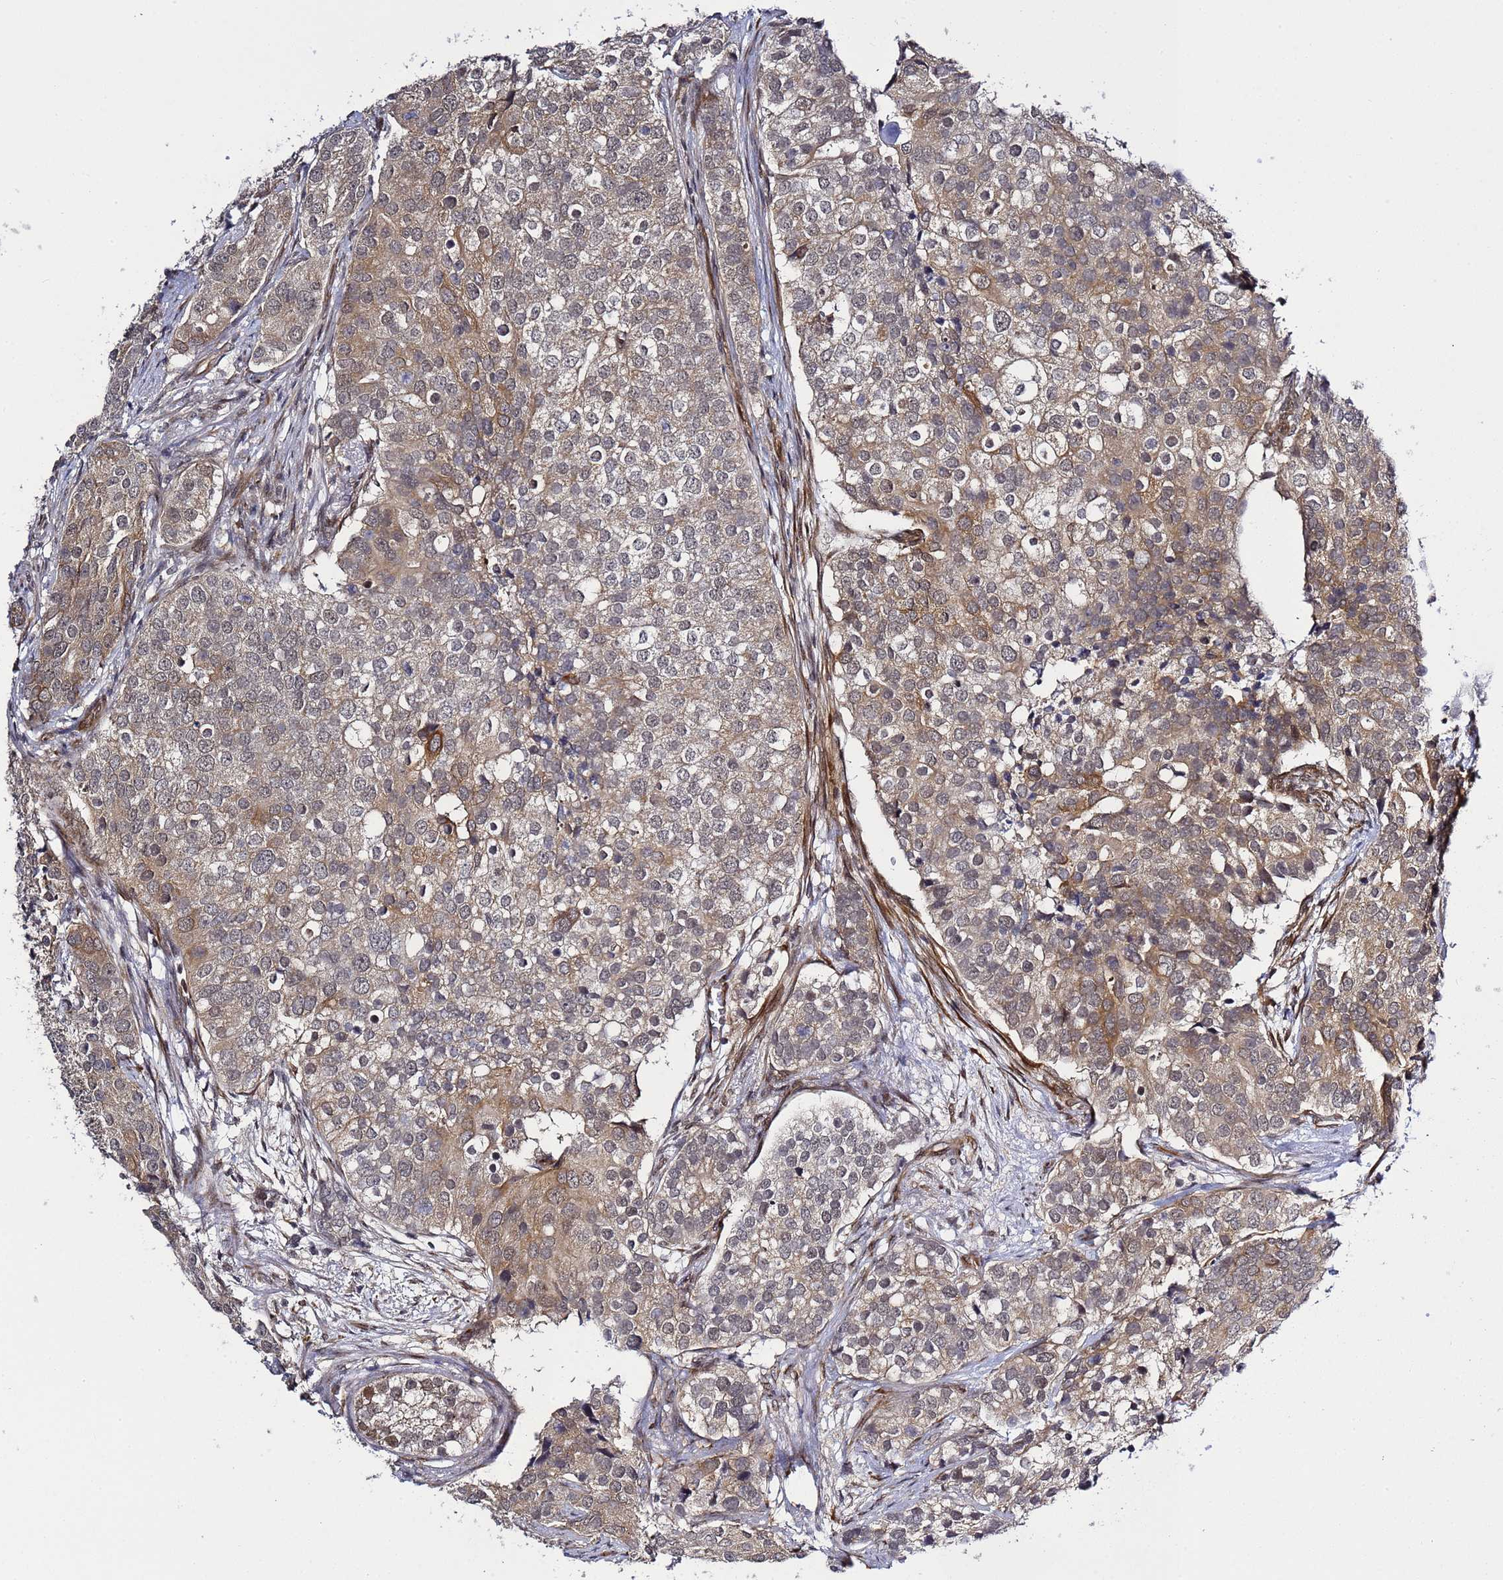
{"staining": {"intensity": "moderate", "quantity": ">75%", "location": "cytoplasmic/membranous"}, "tissue": "prostate cancer", "cell_type": "Tumor cells", "image_type": "cancer", "snomed": [{"axis": "morphology", "description": "Adenocarcinoma, High grade"}, {"axis": "topography", "description": "Prostate"}], "caption": "DAB immunohistochemical staining of prostate cancer (adenocarcinoma (high-grade)) shows moderate cytoplasmic/membranous protein expression in about >75% of tumor cells.", "gene": "POLR2D", "patient": {"sex": "male", "age": 62}}